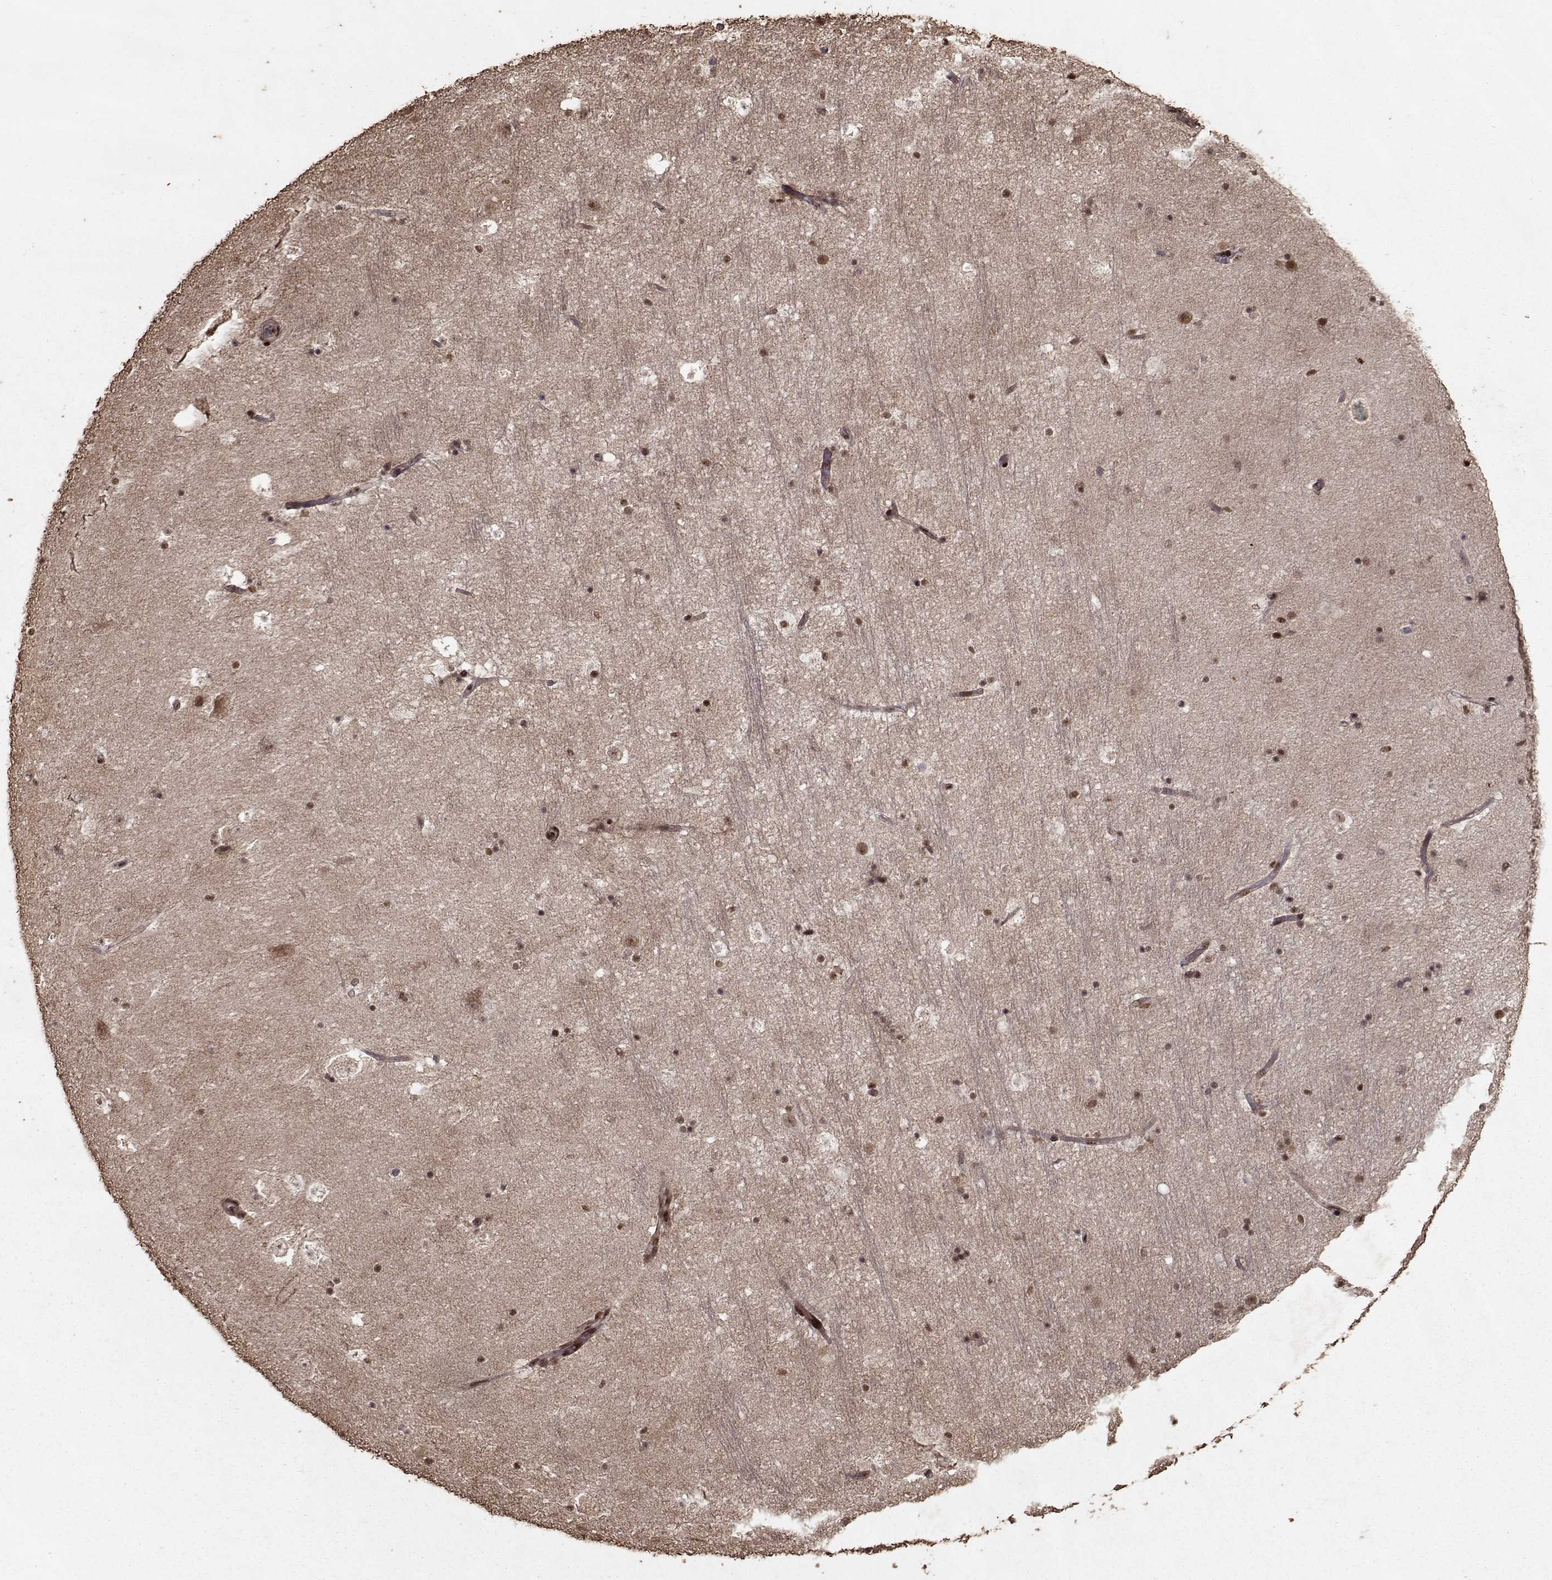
{"staining": {"intensity": "strong", "quantity": "25%-75%", "location": "cytoplasmic/membranous,nuclear"}, "tissue": "hippocampus", "cell_type": "Glial cells", "image_type": "normal", "snomed": [{"axis": "morphology", "description": "Normal tissue, NOS"}, {"axis": "topography", "description": "Hippocampus"}], "caption": "This image reveals normal hippocampus stained with immunohistochemistry (IHC) to label a protein in brown. The cytoplasmic/membranous,nuclear of glial cells show strong positivity for the protein. Nuclei are counter-stained blue.", "gene": "SF1", "patient": {"sex": "male", "age": 51}}